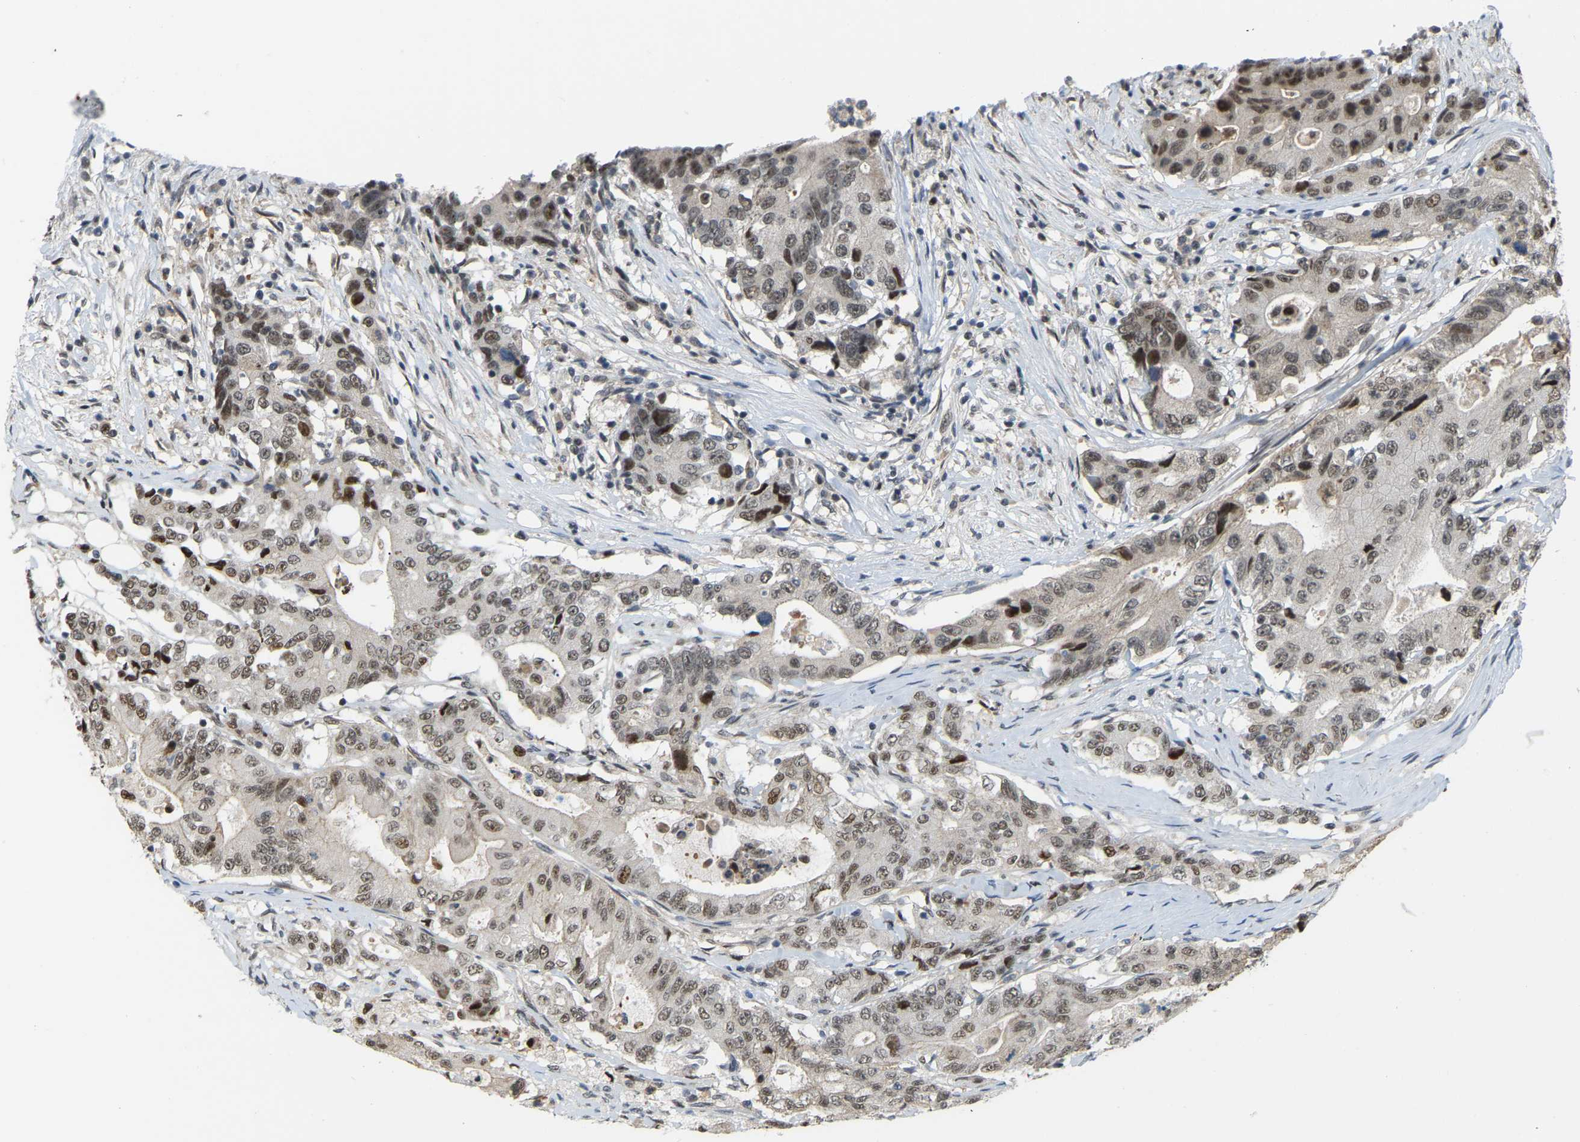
{"staining": {"intensity": "weak", "quantity": "25%-75%", "location": "nuclear"}, "tissue": "colorectal cancer", "cell_type": "Tumor cells", "image_type": "cancer", "snomed": [{"axis": "morphology", "description": "Adenocarcinoma, NOS"}, {"axis": "topography", "description": "Colon"}], "caption": "Brown immunohistochemical staining in adenocarcinoma (colorectal) shows weak nuclear positivity in approximately 25%-75% of tumor cells. (DAB IHC, brown staining for protein, blue staining for nuclei).", "gene": "CROT", "patient": {"sex": "female", "age": 77}}